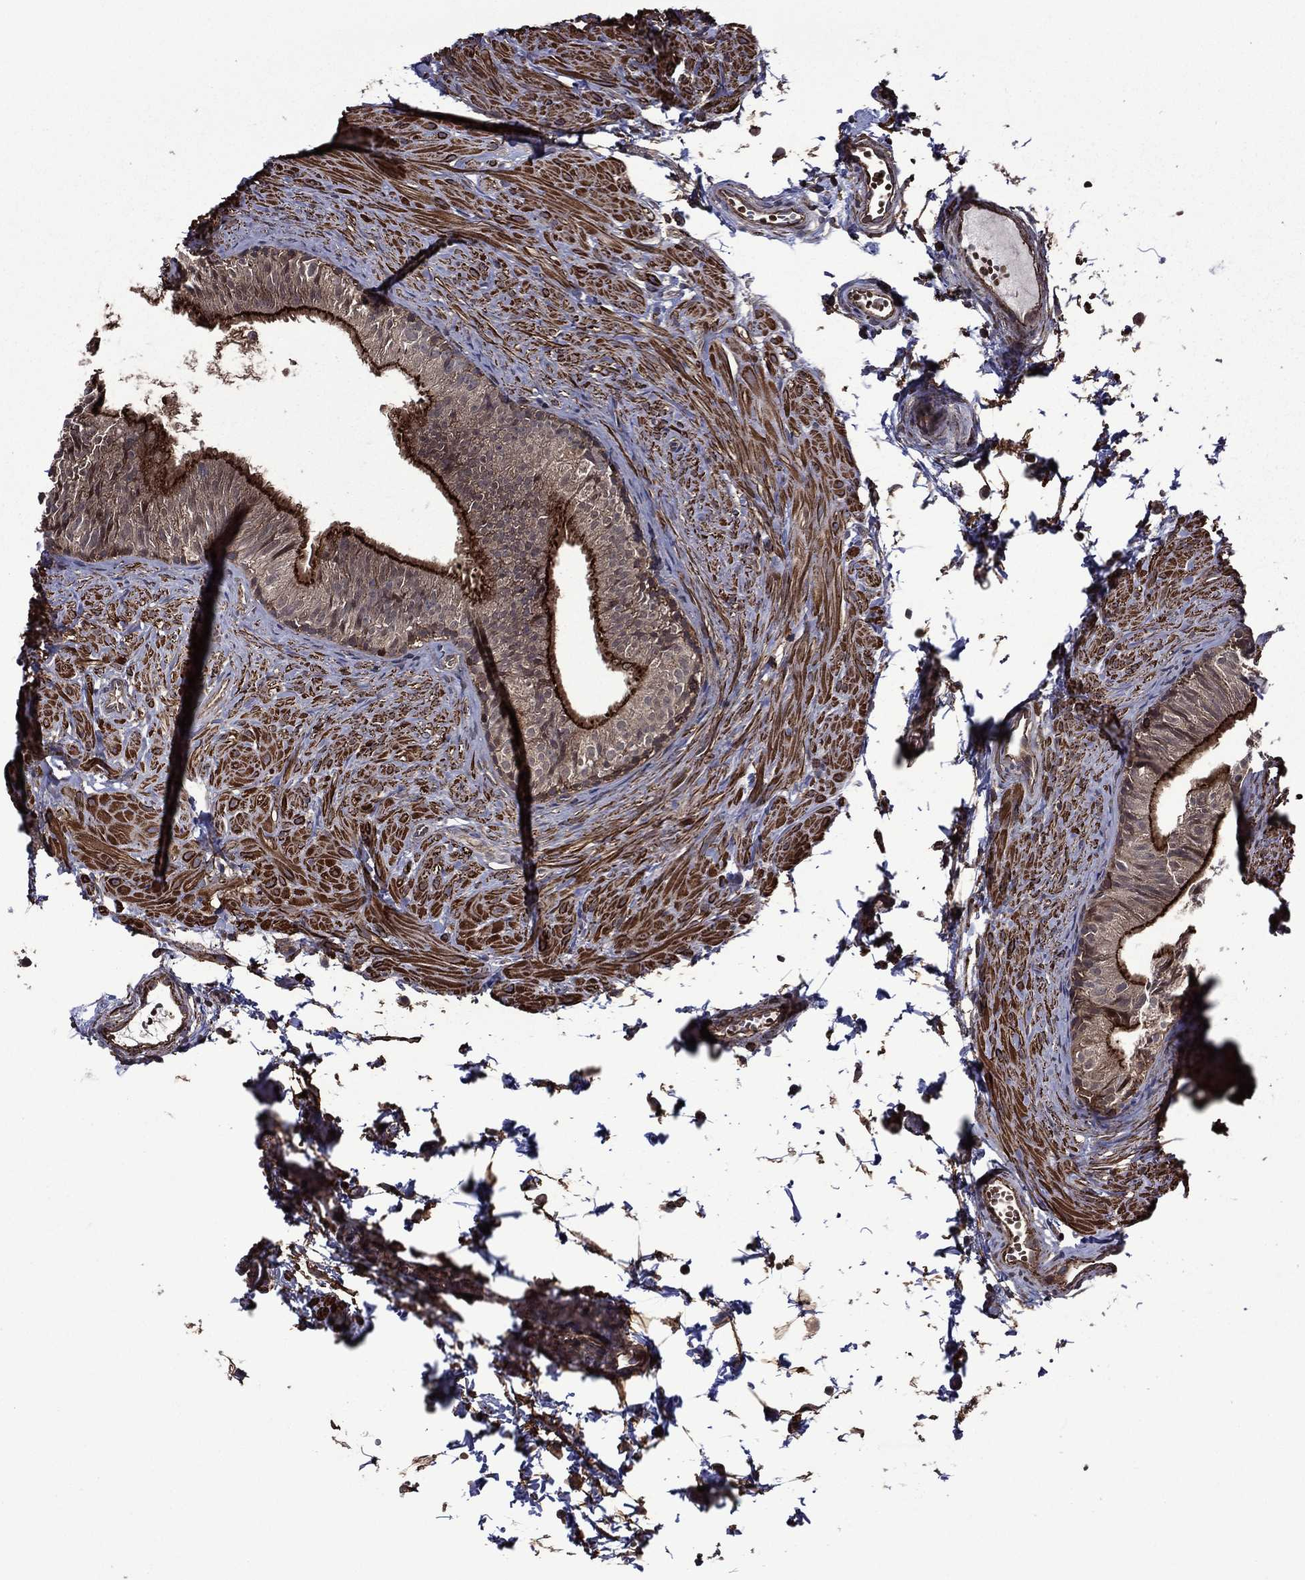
{"staining": {"intensity": "strong", "quantity": "25%-75%", "location": "cytoplasmic/membranous"}, "tissue": "epididymis", "cell_type": "Glandular cells", "image_type": "normal", "snomed": [{"axis": "morphology", "description": "Normal tissue, NOS"}, {"axis": "topography", "description": "Epididymis"}], "caption": "DAB immunohistochemical staining of unremarkable human epididymis exhibits strong cytoplasmic/membranous protein positivity in about 25%-75% of glandular cells.", "gene": "PLPP3", "patient": {"sex": "male", "age": 22}}